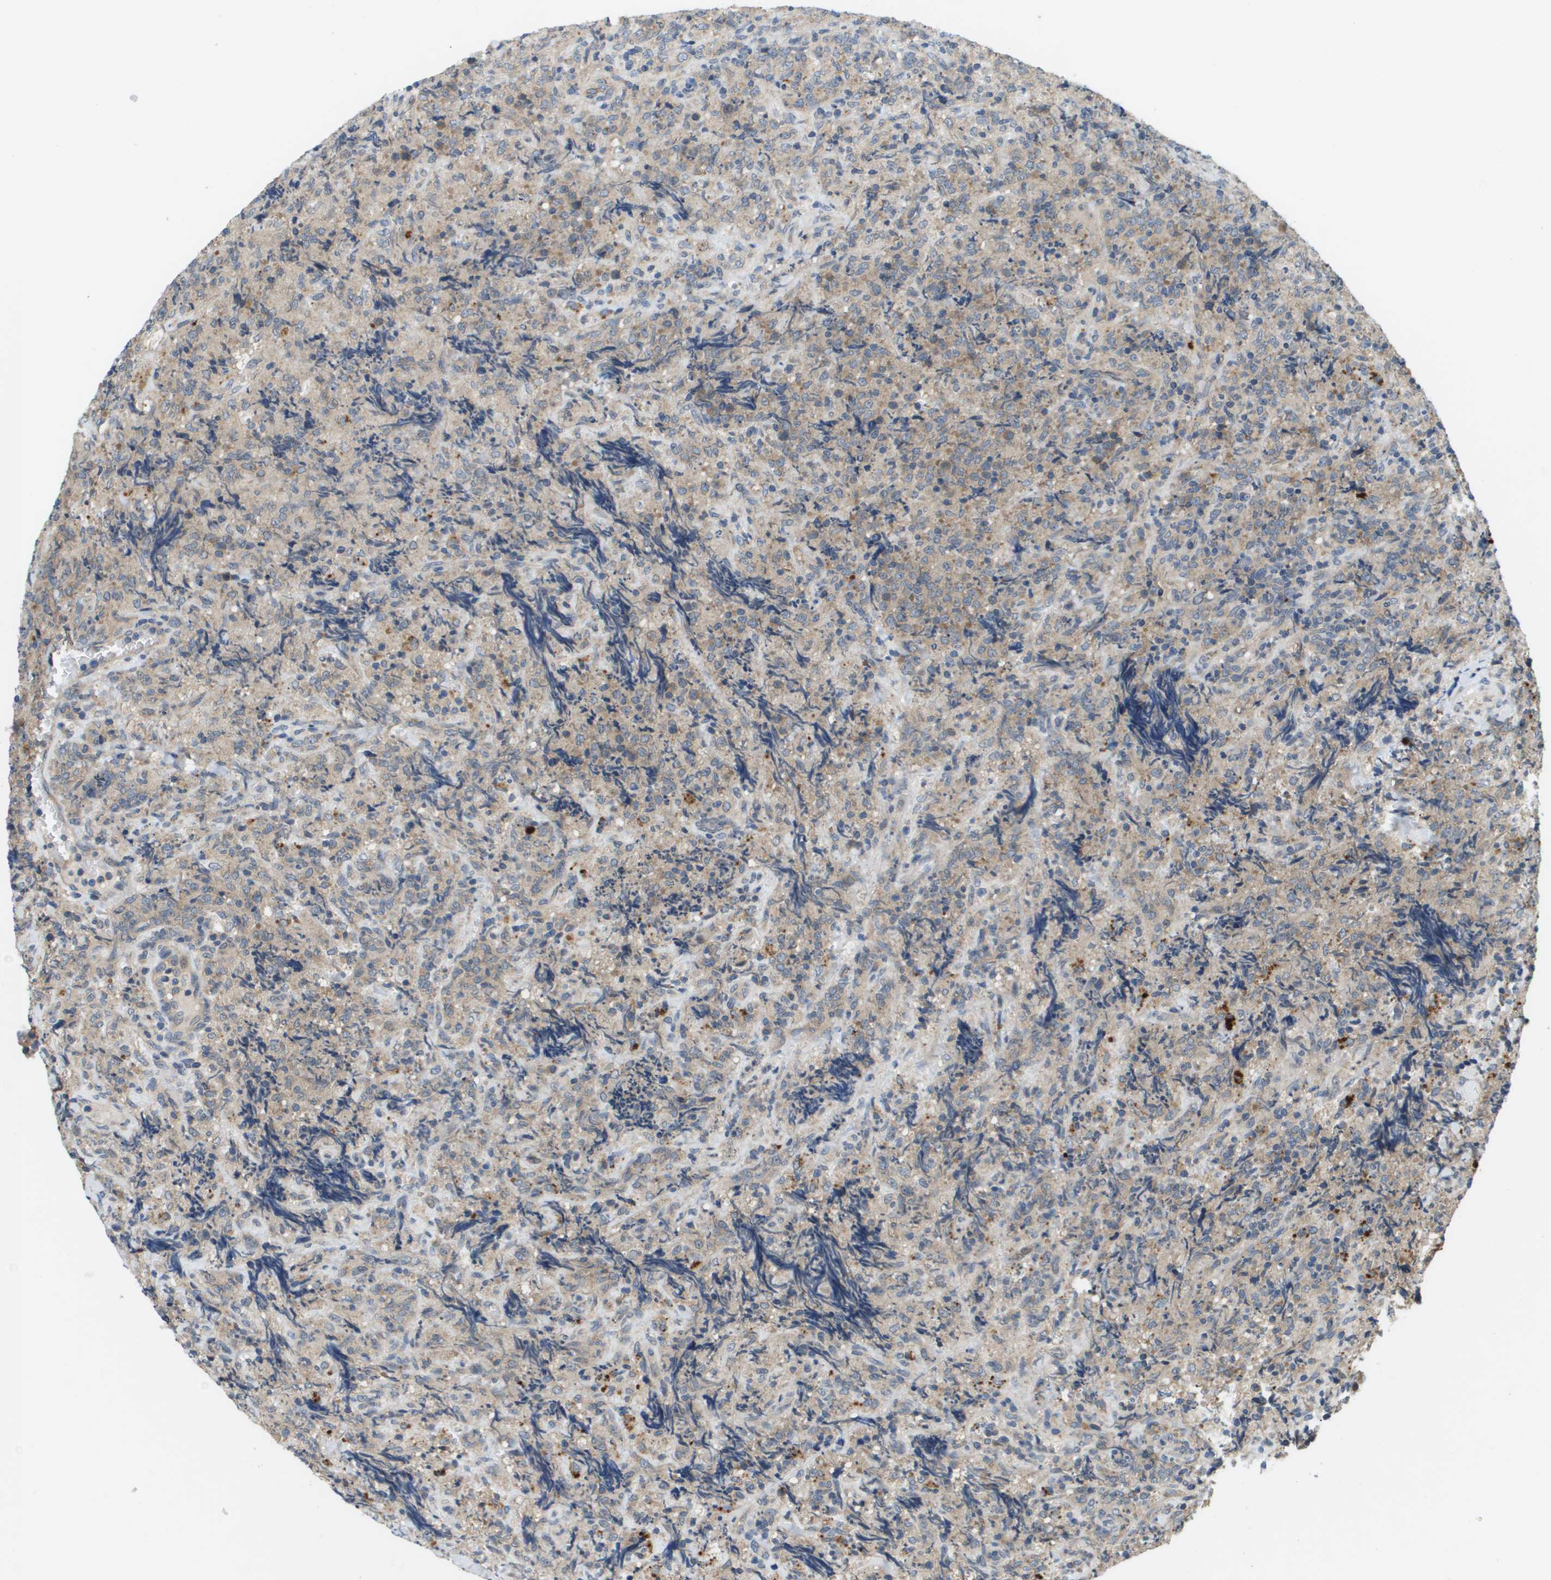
{"staining": {"intensity": "weak", "quantity": "<25%", "location": "cytoplasmic/membranous"}, "tissue": "lymphoma", "cell_type": "Tumor cells", "image_type": "cancer", "snomed": [{"axis": "morphology", "description": "Malignant lymphoma, non-Hodgkin's type, High grade"}, {"axis": "topography", "description": "Tonsil"}], "caption": "DAB immunohistochemical staining of lymphoma displays no significant staining in tumor cells.", "gene": "SLC25A20", "patient": {"sex": "female", "age": 36}}